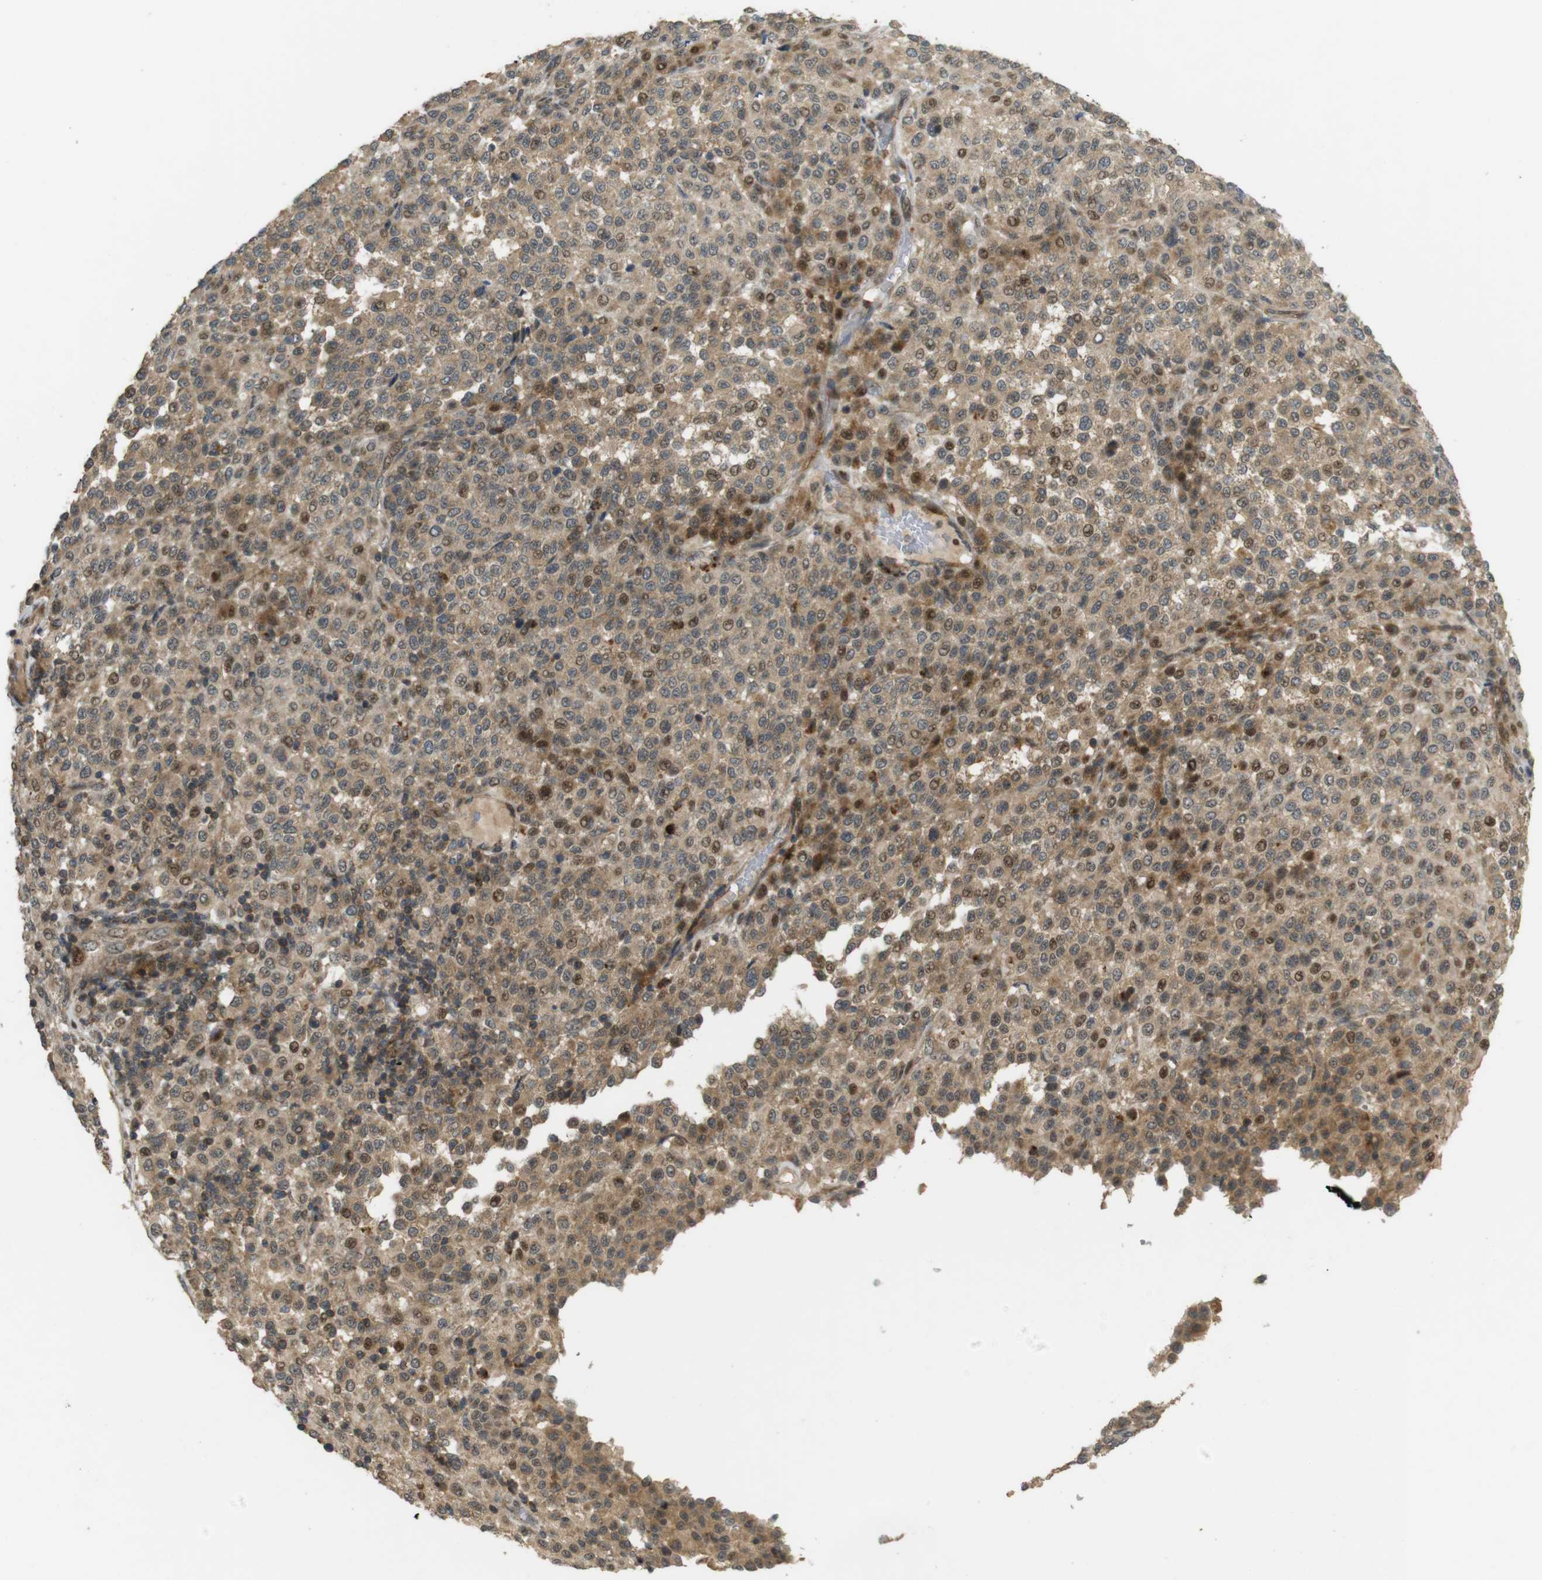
{"staining": {"intensity": "moderate", "quantity": ">75%", "location": "cytoplasmic/membranous,nuclear"}, "tissue": "melanoma", "cell_type": "Tumor cells", "image_type": "cancer", "snomed": [{"axis": "morphology", "description": "Malignant melanoma, Metastatic site"}, {"axis": "topography", "description": "Pancreas"}], "caption": "Moderate cytoplasmic/membranous and nuclear staining is appreciated in approximately >75% of tumor cells in melanoma.", "gene": "TMX3", "patient": {"sex": "female", "age": 30}}